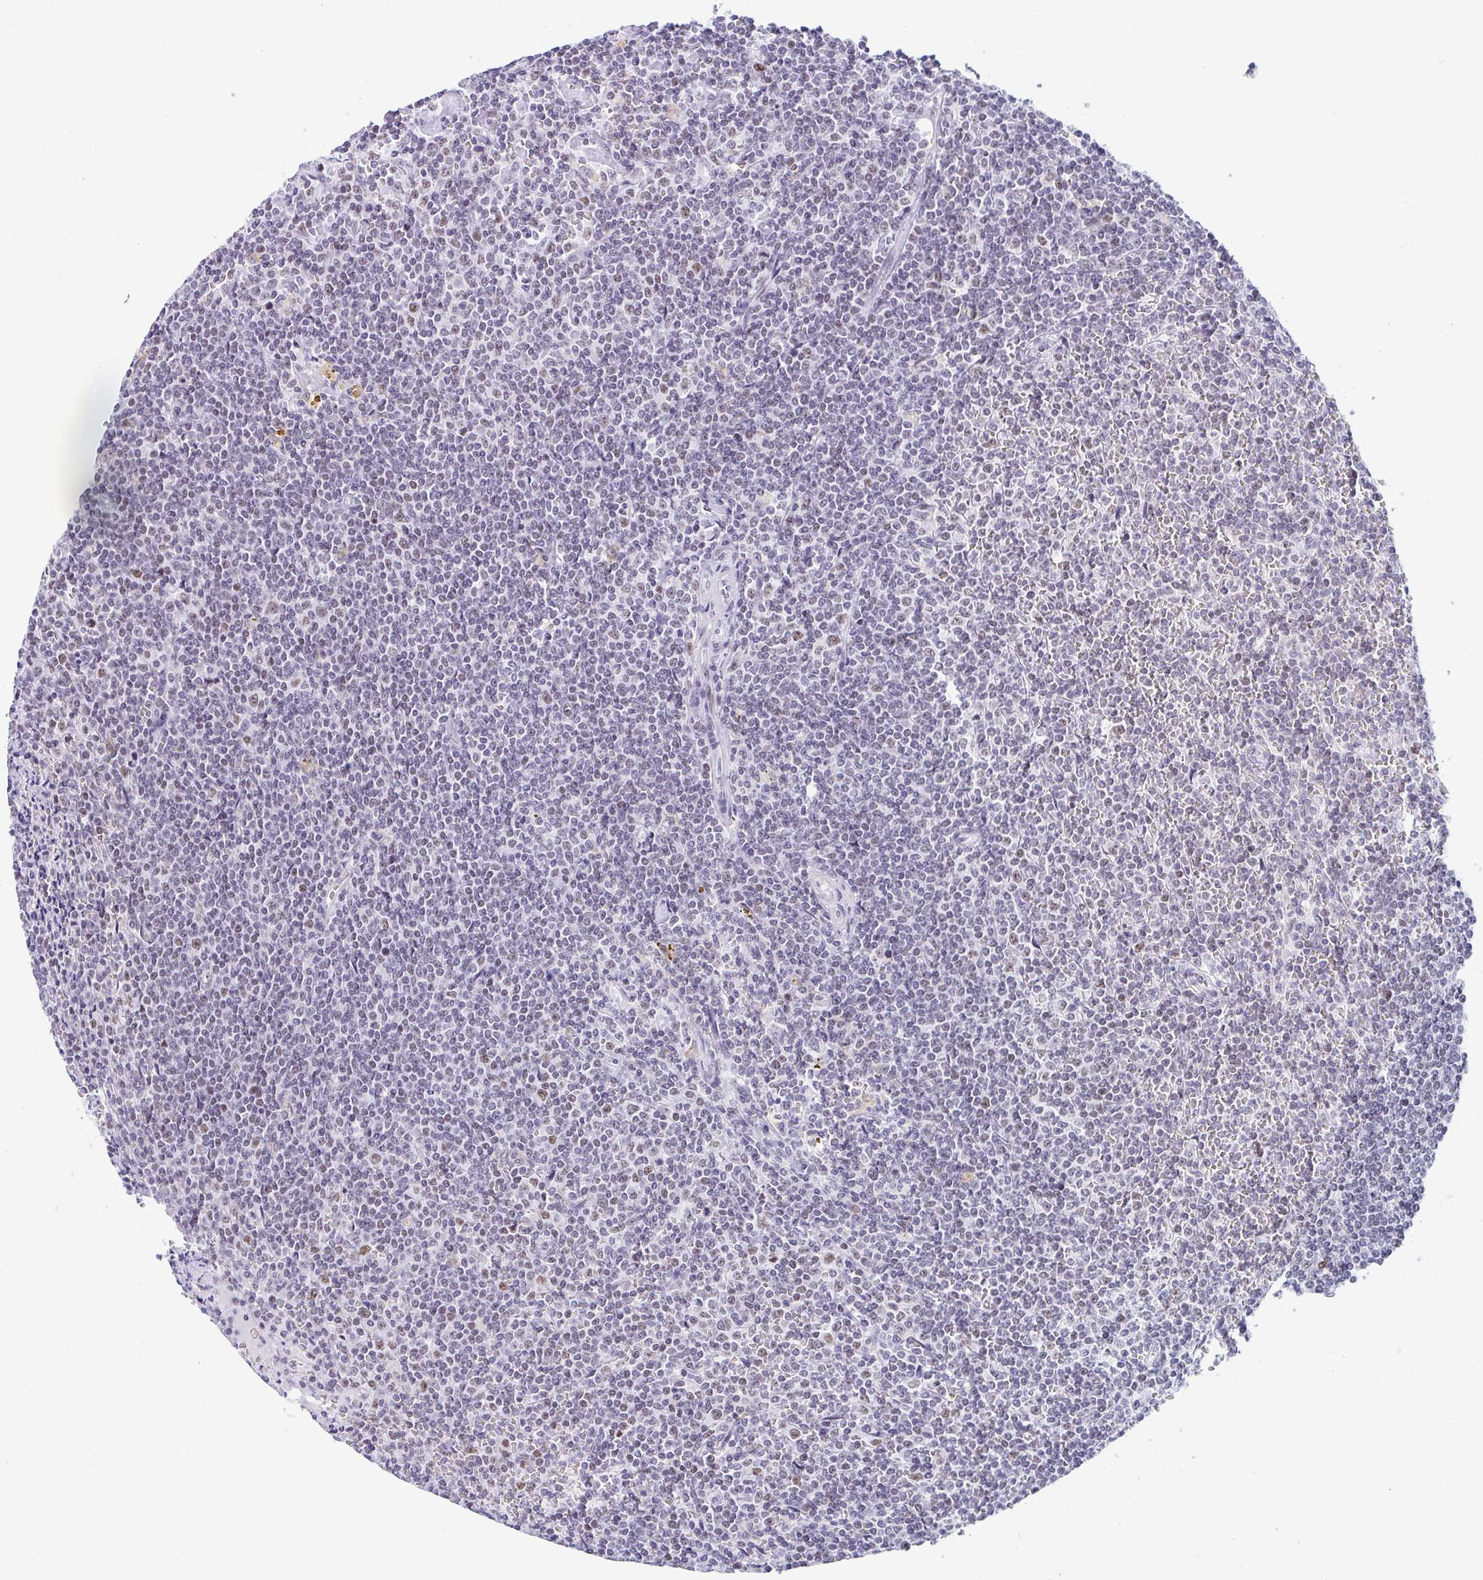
{"staining": {"intensity": "negative", "quantity": "none", "location": "none"}, "tissue": "lymphoma", "cell_type": "Tumor cells", "image_type": "cancer", "snomed": [{"axis": "morphology", "description": "Malignant lymphoma, non-Hodgkin's type, Low grade"}, {"axis": "topography", "description": "Spleen"}], "caption": "A micrograph of human lymphoma is negative for staining in tumor cells.", "gene": "WDR72", "patient": {"sex": "female", "age": 19}}